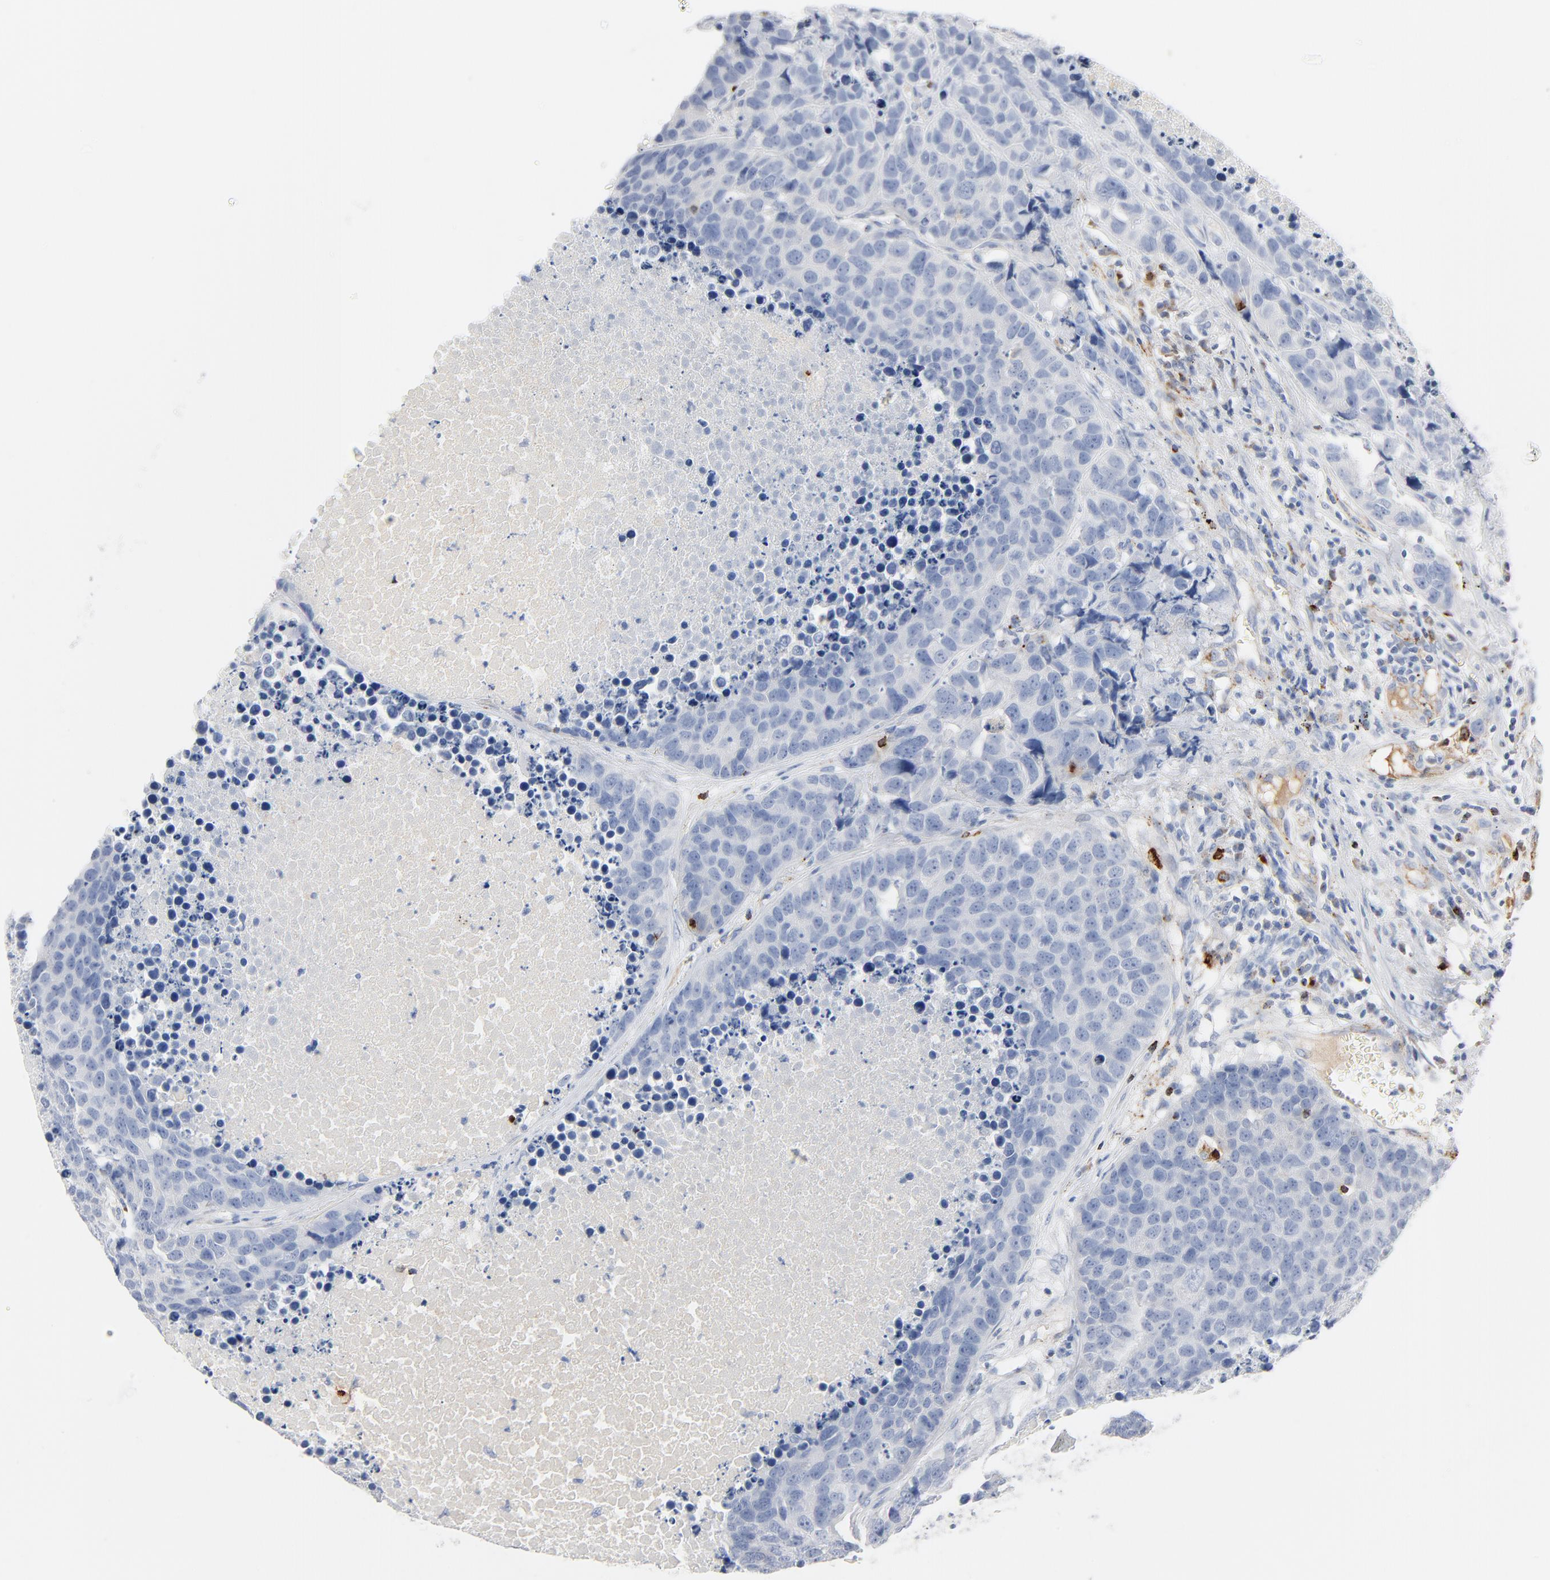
{"staining": {"intensity": "negative", "quantity": "none", "location": "none"}, "tissue": "carcinoid", "cell_type": "Tumor cells", "image_type": "cancer", "snomed": [{"axis": "morphology", "description": "Normal tissue, NOS"}, {"axis": "morphology", "description": "Carcinoid, malignant, NOS"}, {"axis": "topography", "description": "Pancreas"}], "caption": "This is an immunohistochemistry histopathology image of malignant carcinoid. There is no expression in tumor cells.", "gene": "GZMB", "patient": {"sex": "female", "age": 35}}